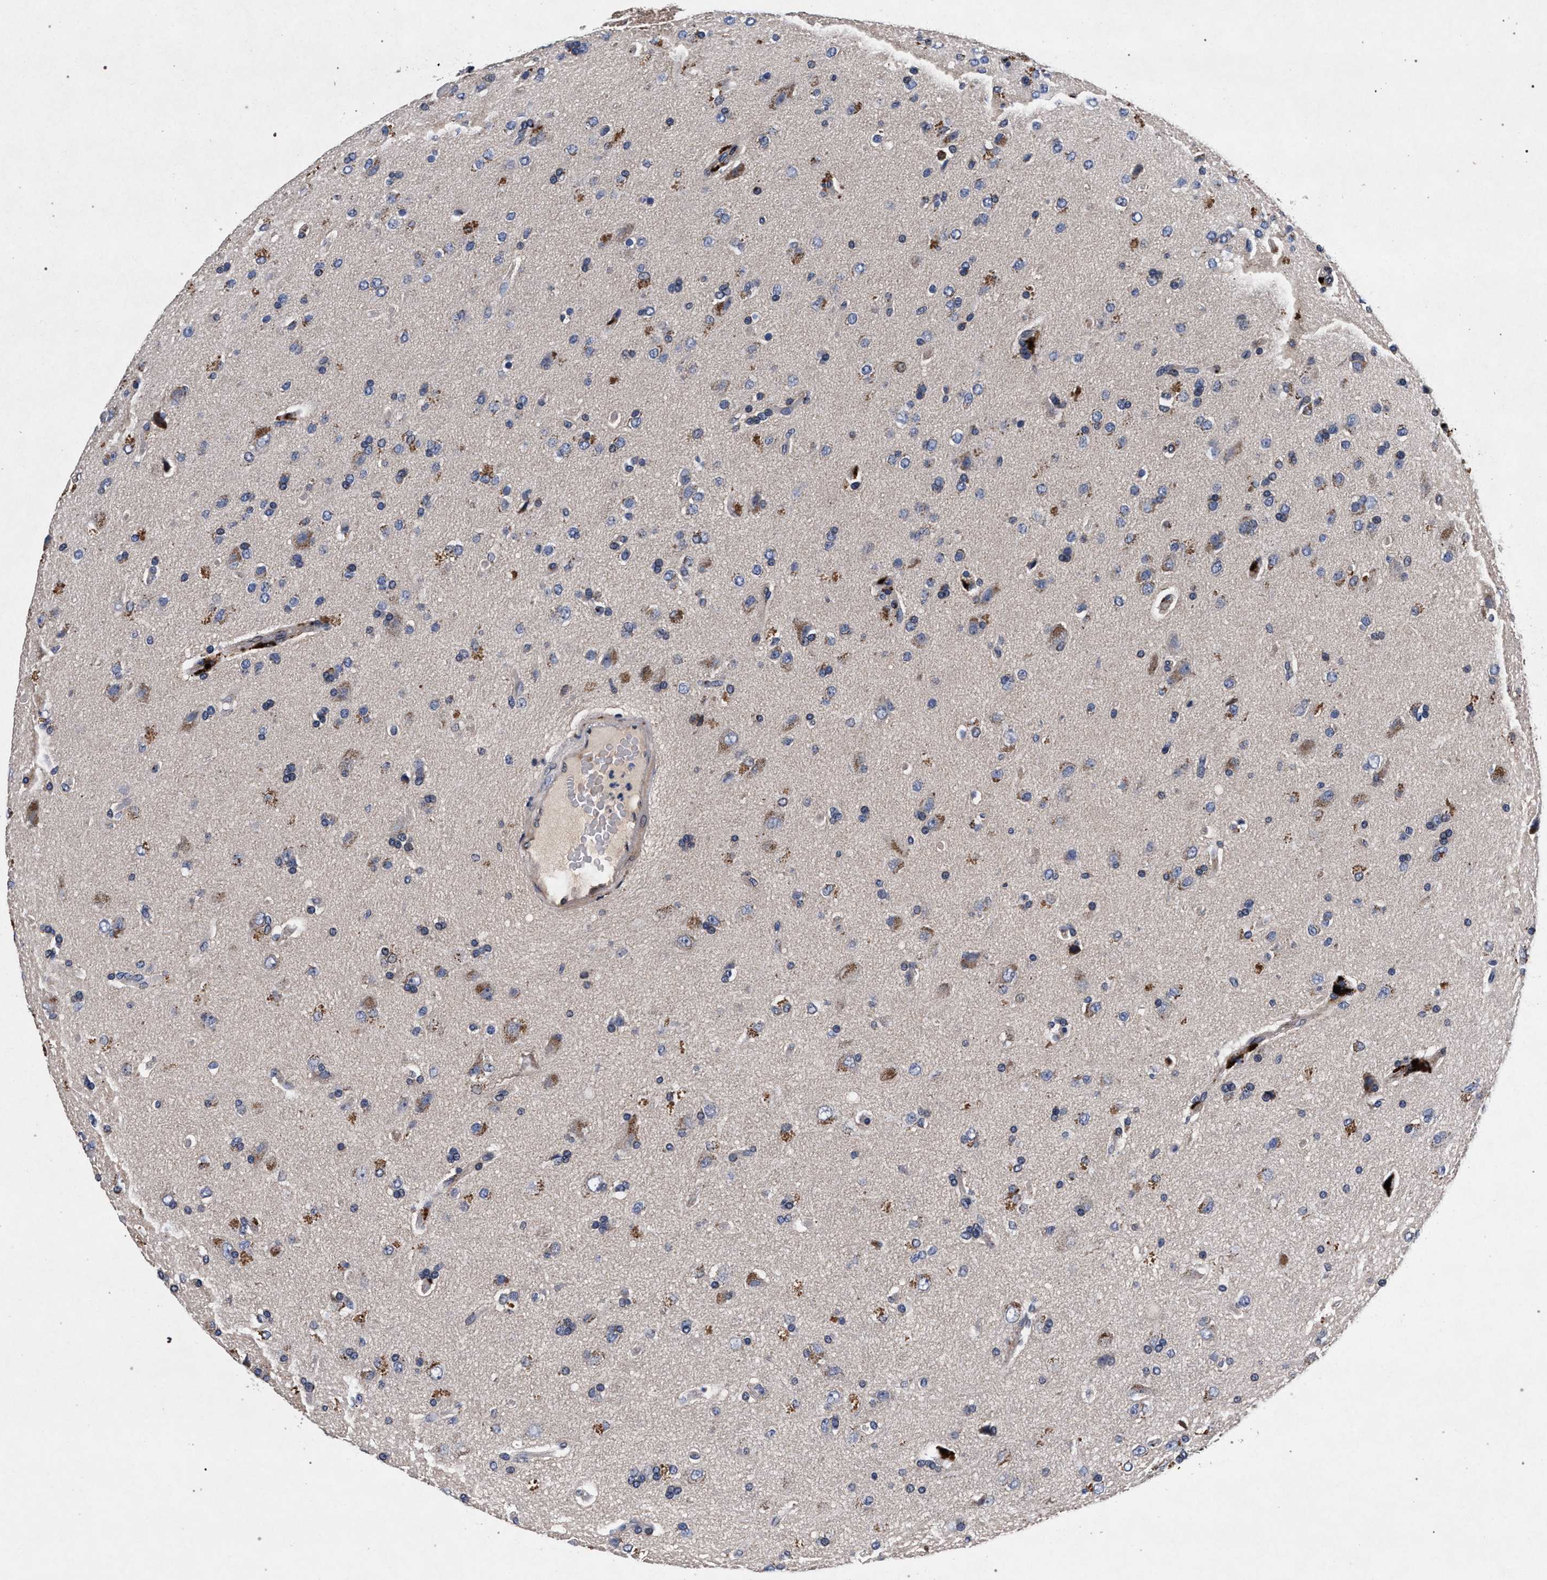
{"staining": {"intensity": "moderate", "quantity": "<25%", "location": "cytoplasmic/membranous"}, "tissue": "glioma", "cell_type": "Tumor cells", "image_type": "cancer", "snomed": [{"axis": "morphology", "description": "Glioma, malignant, High grade"}, {"axis": "topography", "description": "Brain"}], "caption": "Malignant high-grade glioma was stained to show a protein in brown. There is low levels of moderate cytoplasmic/membranous expression in about <25% of tumor cells.", "gene": "NEK7", "patient": {"sex": "male", "age": 72}}